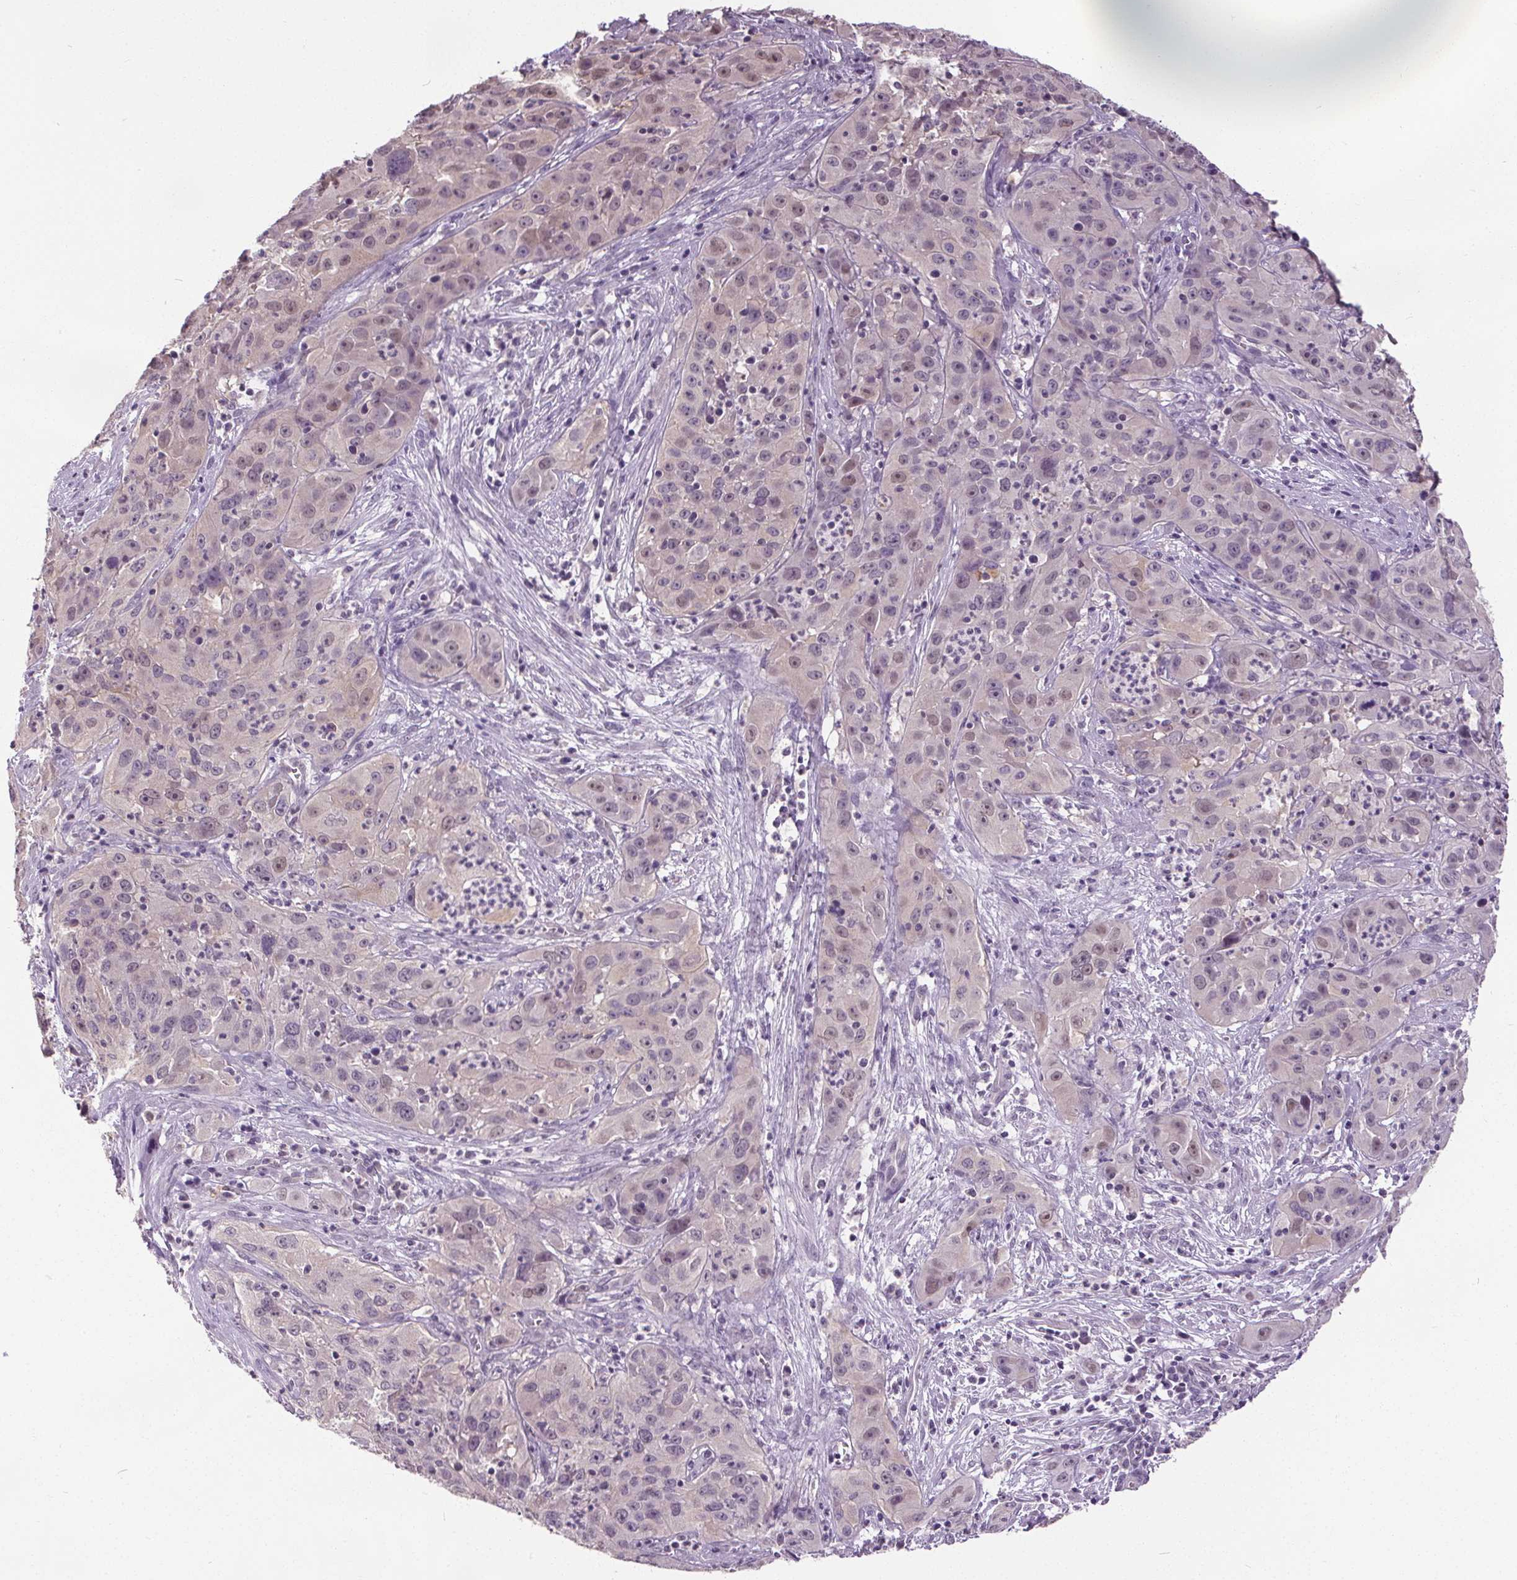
{"staining": {"intensity": "weak", "quantity": "<25%", "location": "nuclear"}, "tissue": "cervical cancer", "cell_type": "Tumor cells", "image_type": "cancer", "snomed": [{"axis": "morphology", "description": "Squamous cell carcinoma, NOS"}, {"axis": "topography", "description": "Cervix"}], "caption": "Squamous cell carcinoma (cervical) was stained to show a protein in brown. There is no significant staining in tumor cells.", "gene": "SLC2A9", "patient": {"sex": "female", "age": 32}}